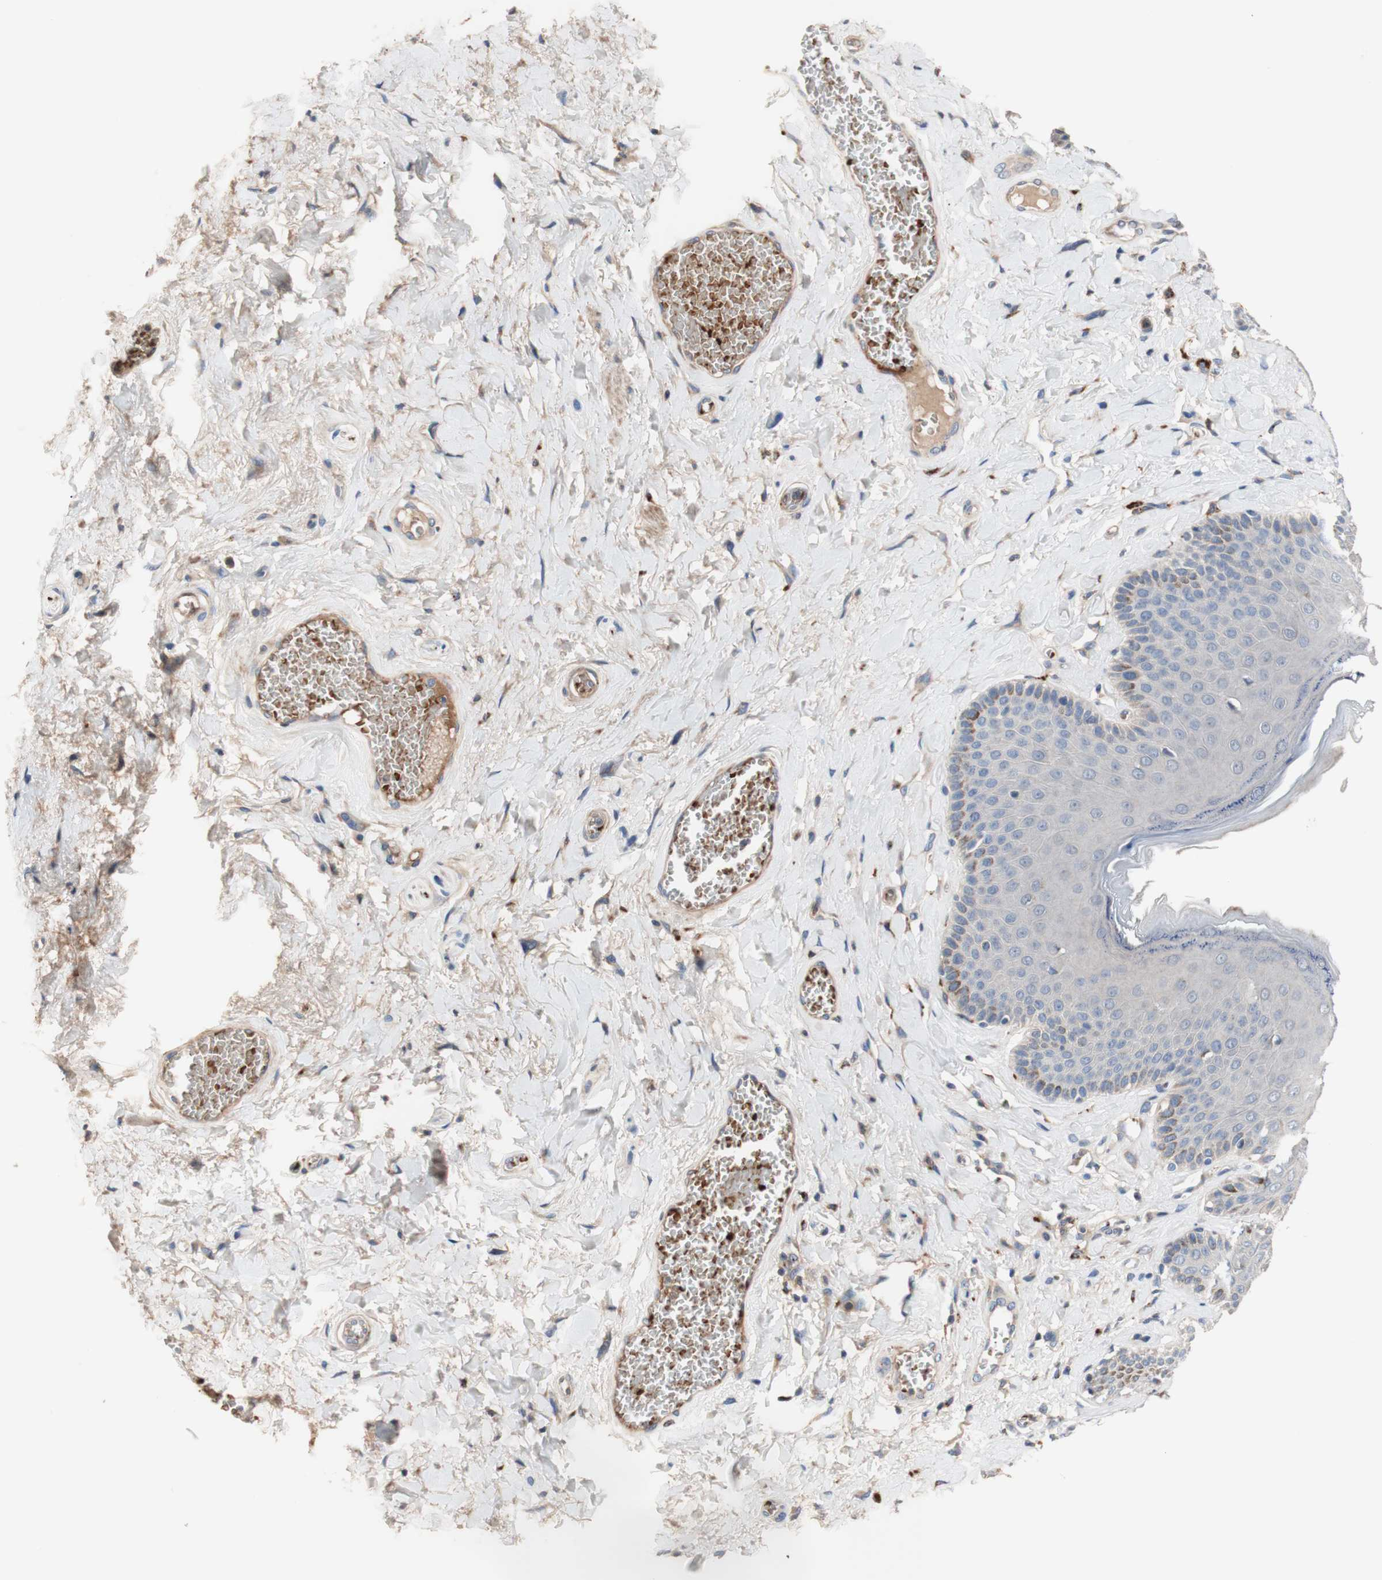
{"staining": {"intensity": "negative", "quantity": "none", "location": "none"}, "tissue": "skin", "cell_type": "Epidermal cells", "image_type": "normal", "snomed": [{"axis": "morphology", "description": "Normal tissue, NOS"}, {"axis": "topography", "description": "Anal"}], "caption": "This is an IHC photomicrograph of normal skin. There is no expression in epidermal cells.", "gene": "CDON", "patient": {"sex": "male", "age": 69}}